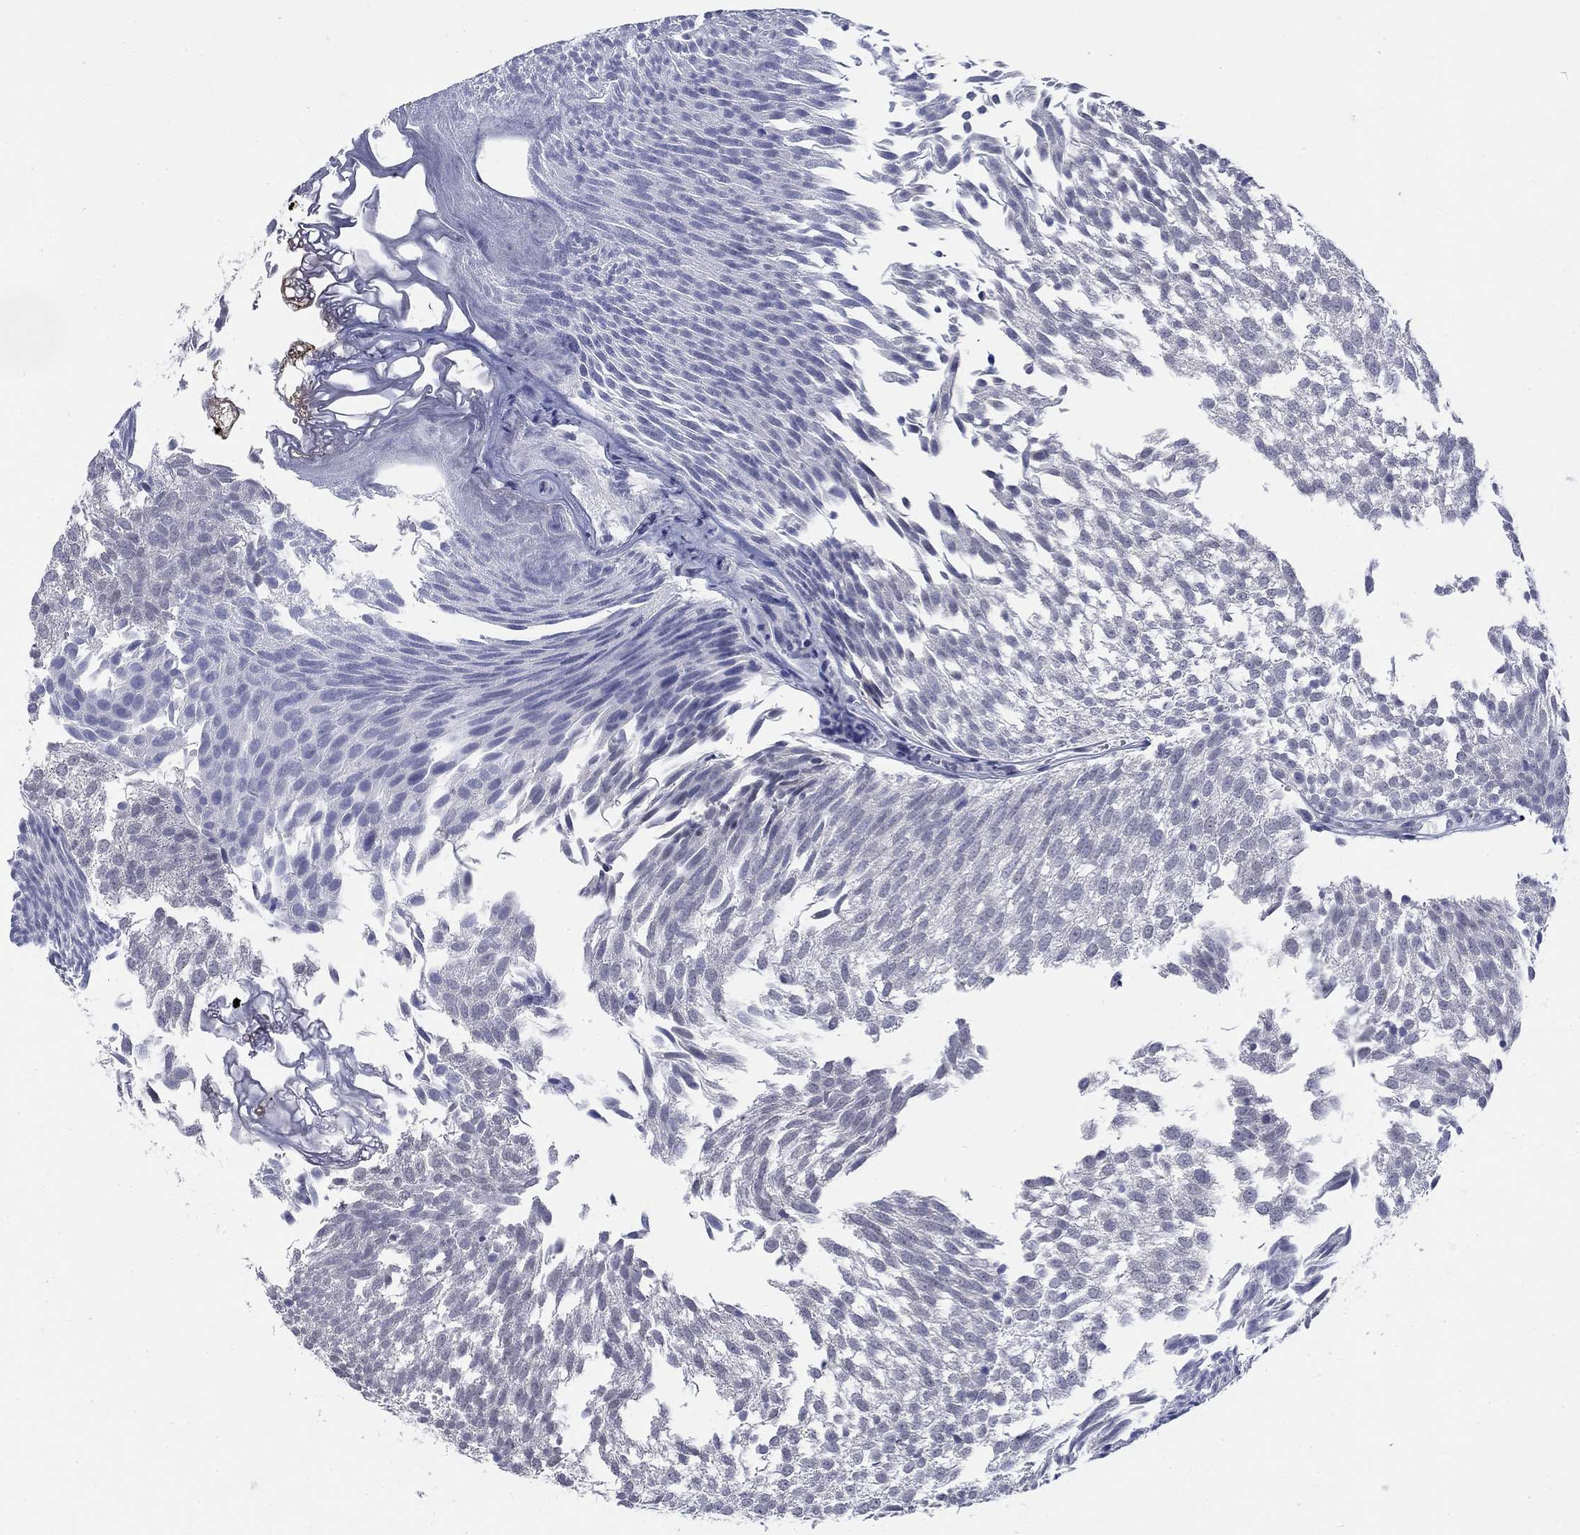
{"staining": {"intensity": "negative", "quantity": "none", "location": "none"}, "tissue": "urothelial cancer", "cell_type": "Tumor cells", "image_type": "cancer", "snomed": [{"axis": "morphology", "description": "Urothelial carcinoma, Low grade"}, {"axis": "topography", "description": "Urinary bladder"}], "caption": "Tumor cells show no significant protein positivity in low-grade urothelial carcinoma. (Brightfield microscopy of DAB IHC at high magnification).", "gene": "ECEL1", "patient": {"sex": "male", "age": 52}}